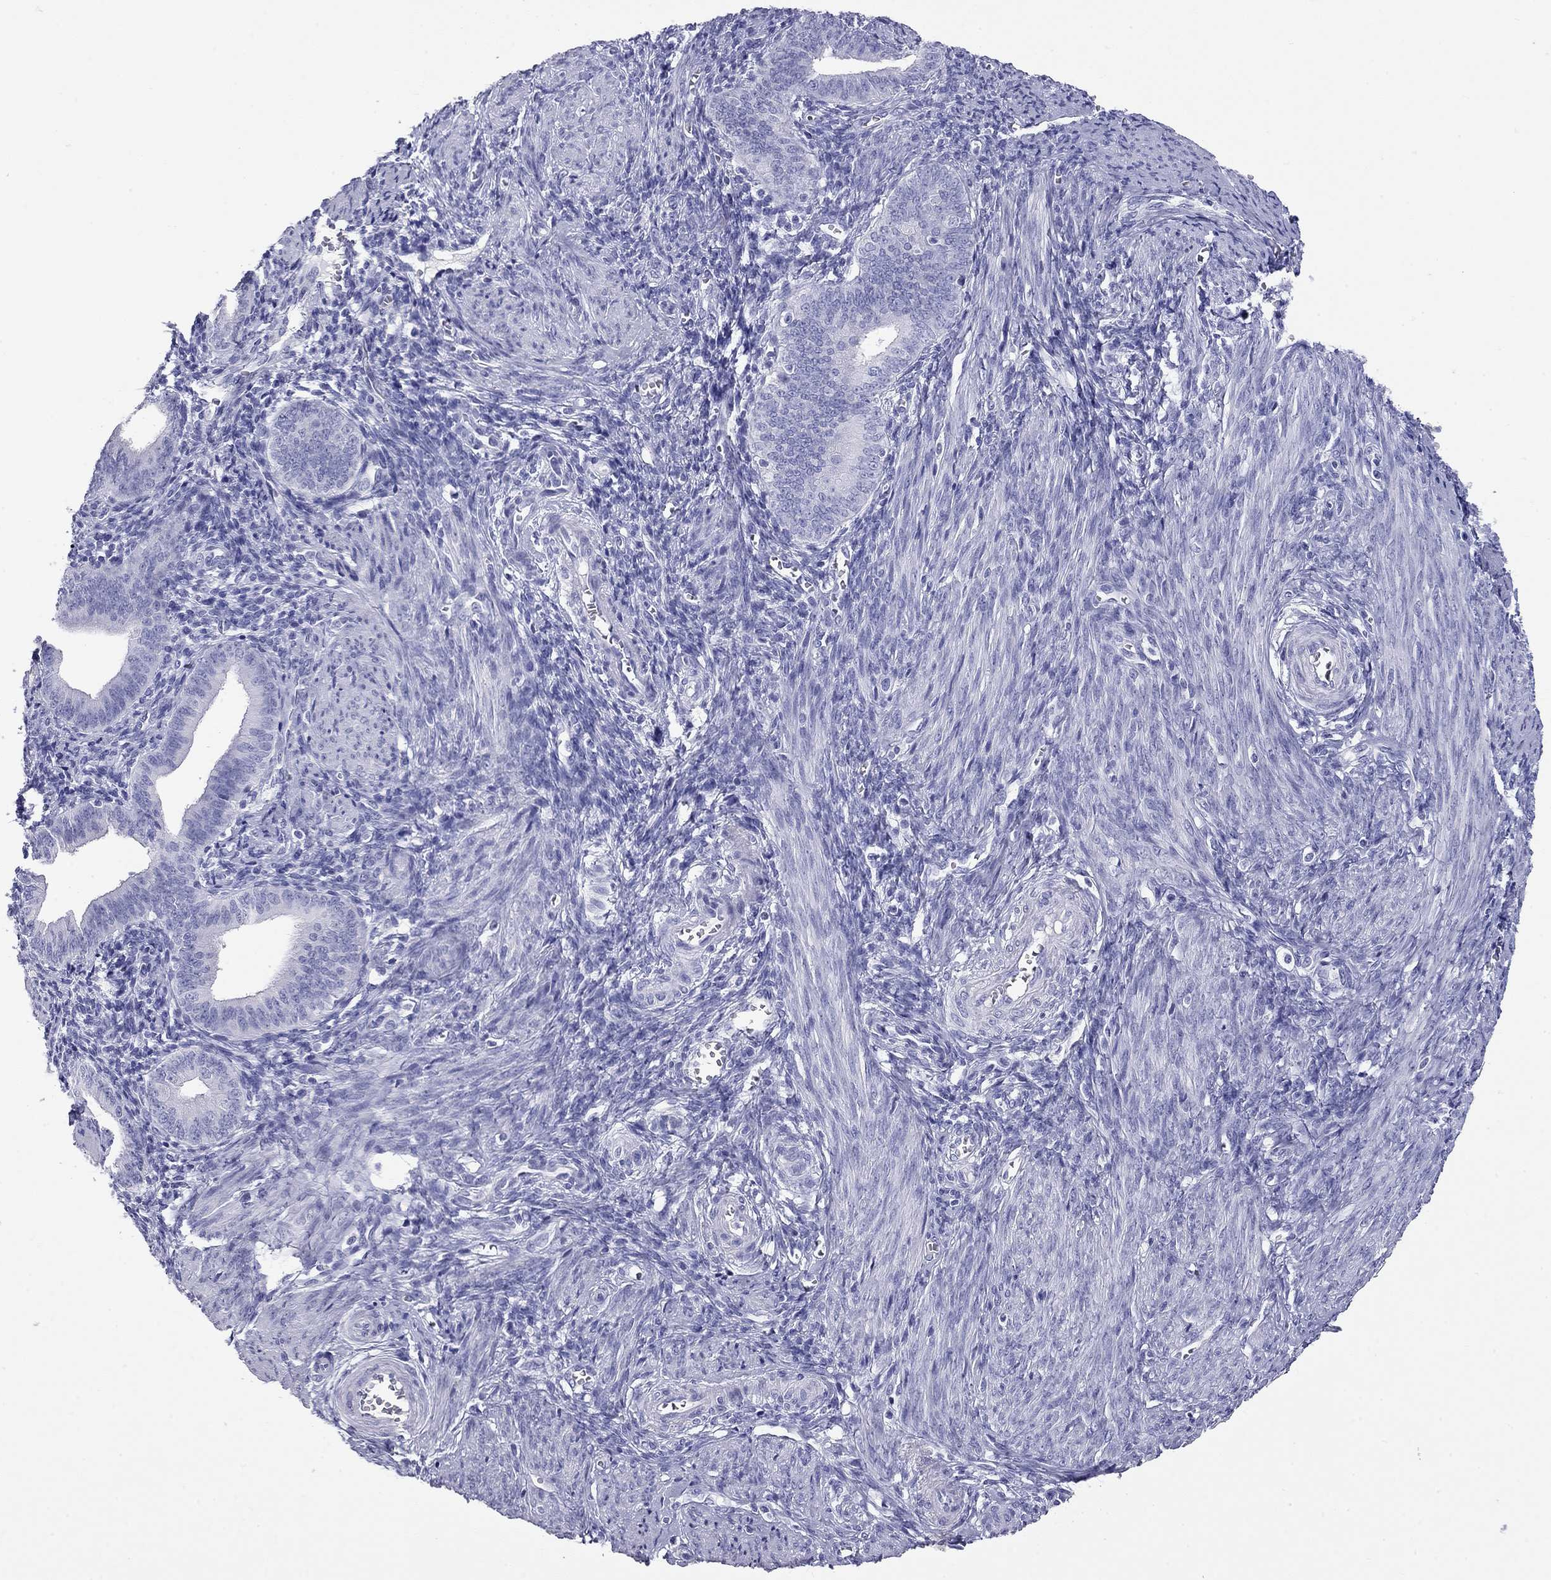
{"staining": {"intensity": "negative", "quantity": "none", "location": "none"}, "tissue": "endometrium", "cell_type": "Cells in endometrial stroma", "image_type": "normal", "snomed": [{"axis": "morphology", "description": "Normal tissue, NOS"}, {"axis": "topography", "description": "Endometrium"}], "caption": "This is an immunohistochemistry image of benign human endometrium. There is no expression in cells in endometrial stroma.", "gene": "DPY19L2", "patient": {"sex": "female", "age": 42}}